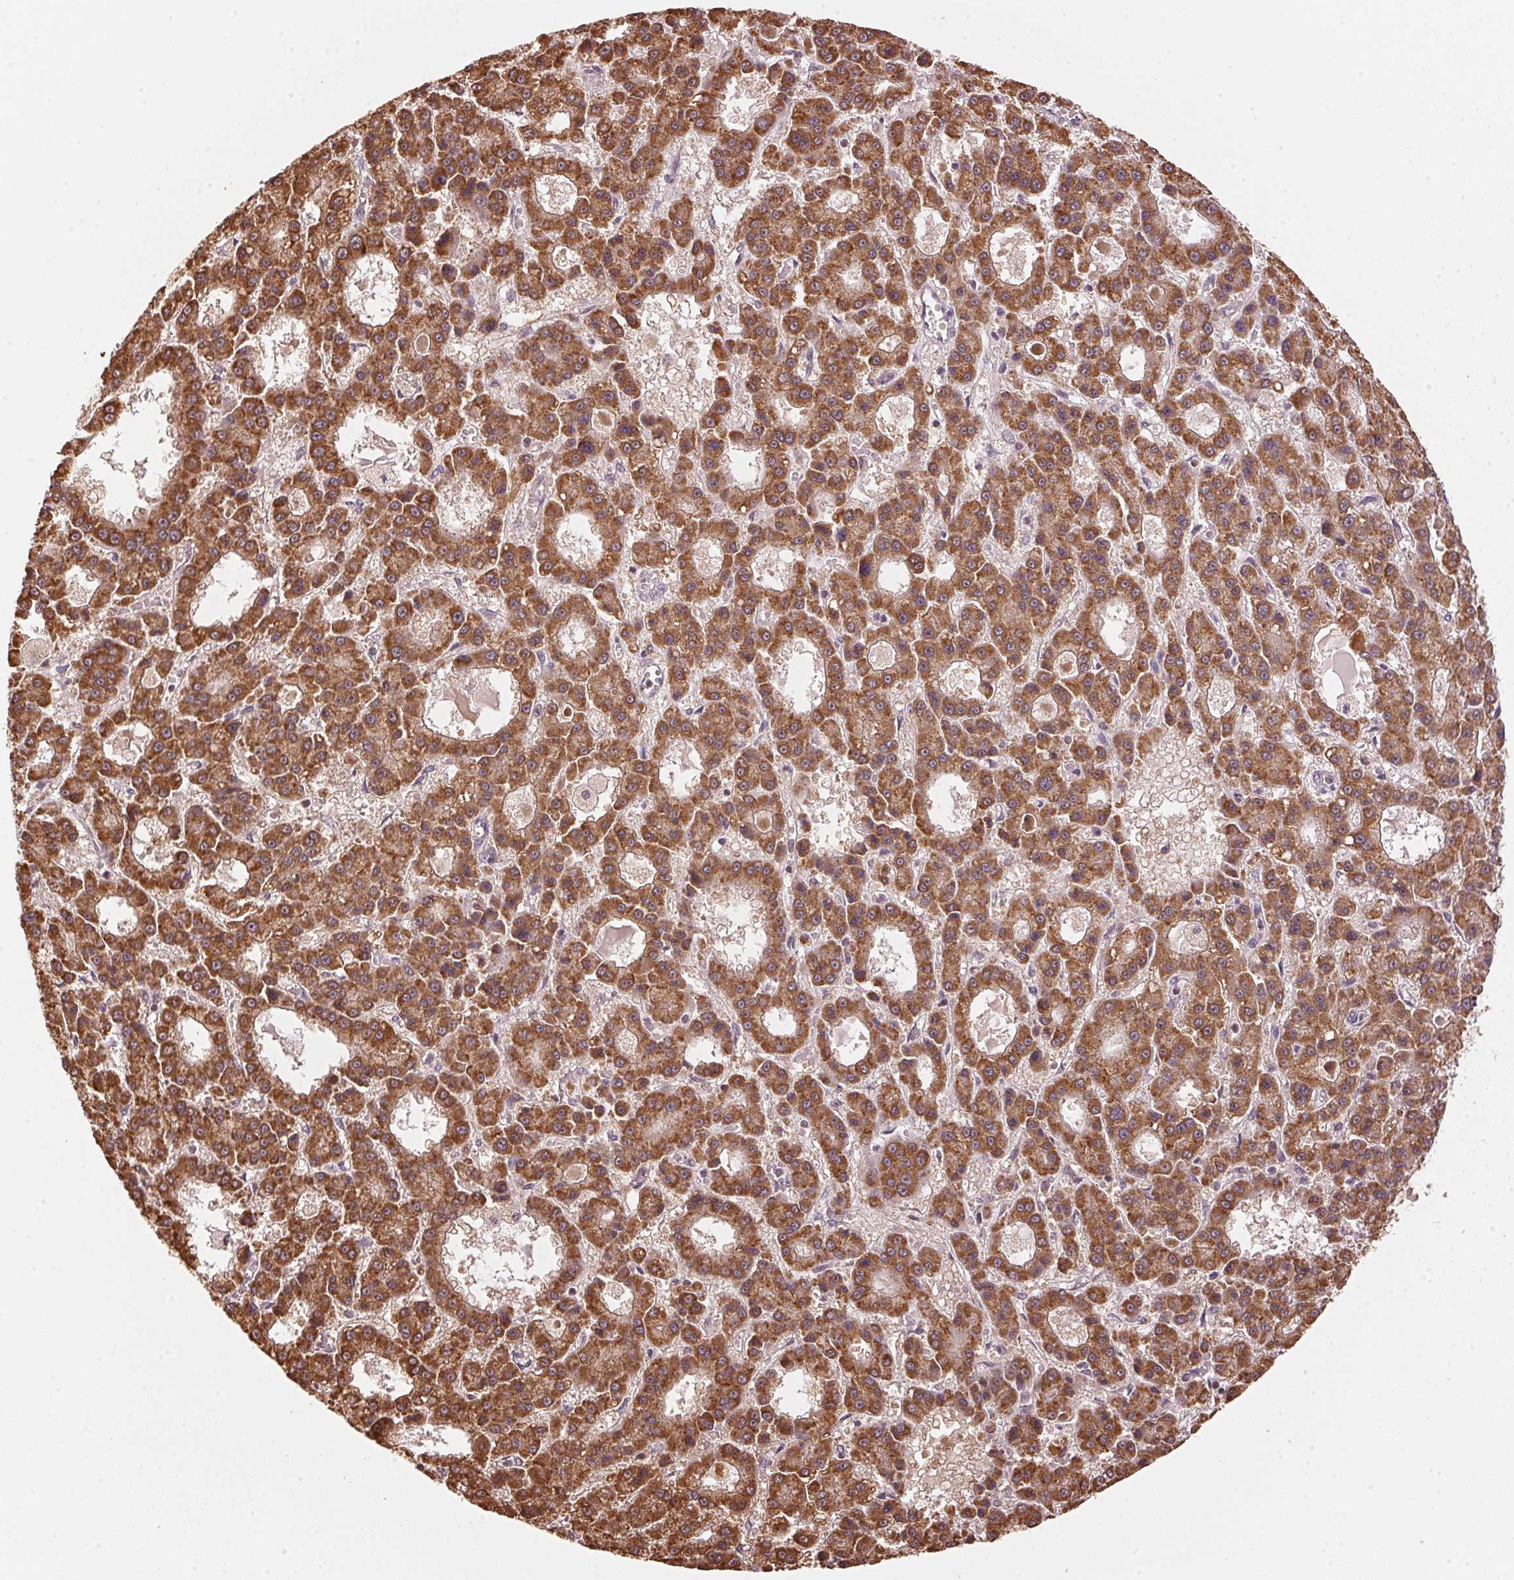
{"staining": {"intensity": "strong", "quantity": ">75%", "location": "cytoplasmic/membranous"}, "tissue": "liver cancer", "cell_type": "Tumor cells", "image_type": "cancer", "snomed": [{"axis": "morphology", "description": "Carcinoma, Hepatocellular, NOS"}, {"axis": "topography", "description": "Liver"}], "caption": "Tumor cells show high levels of strong cytoplasmic/membranous positivity in about >75% of cells in human liver hepatocellular carcinoma.", "gene": "ARHGAP6", "patient": {"sex": "male", "age": 70}}